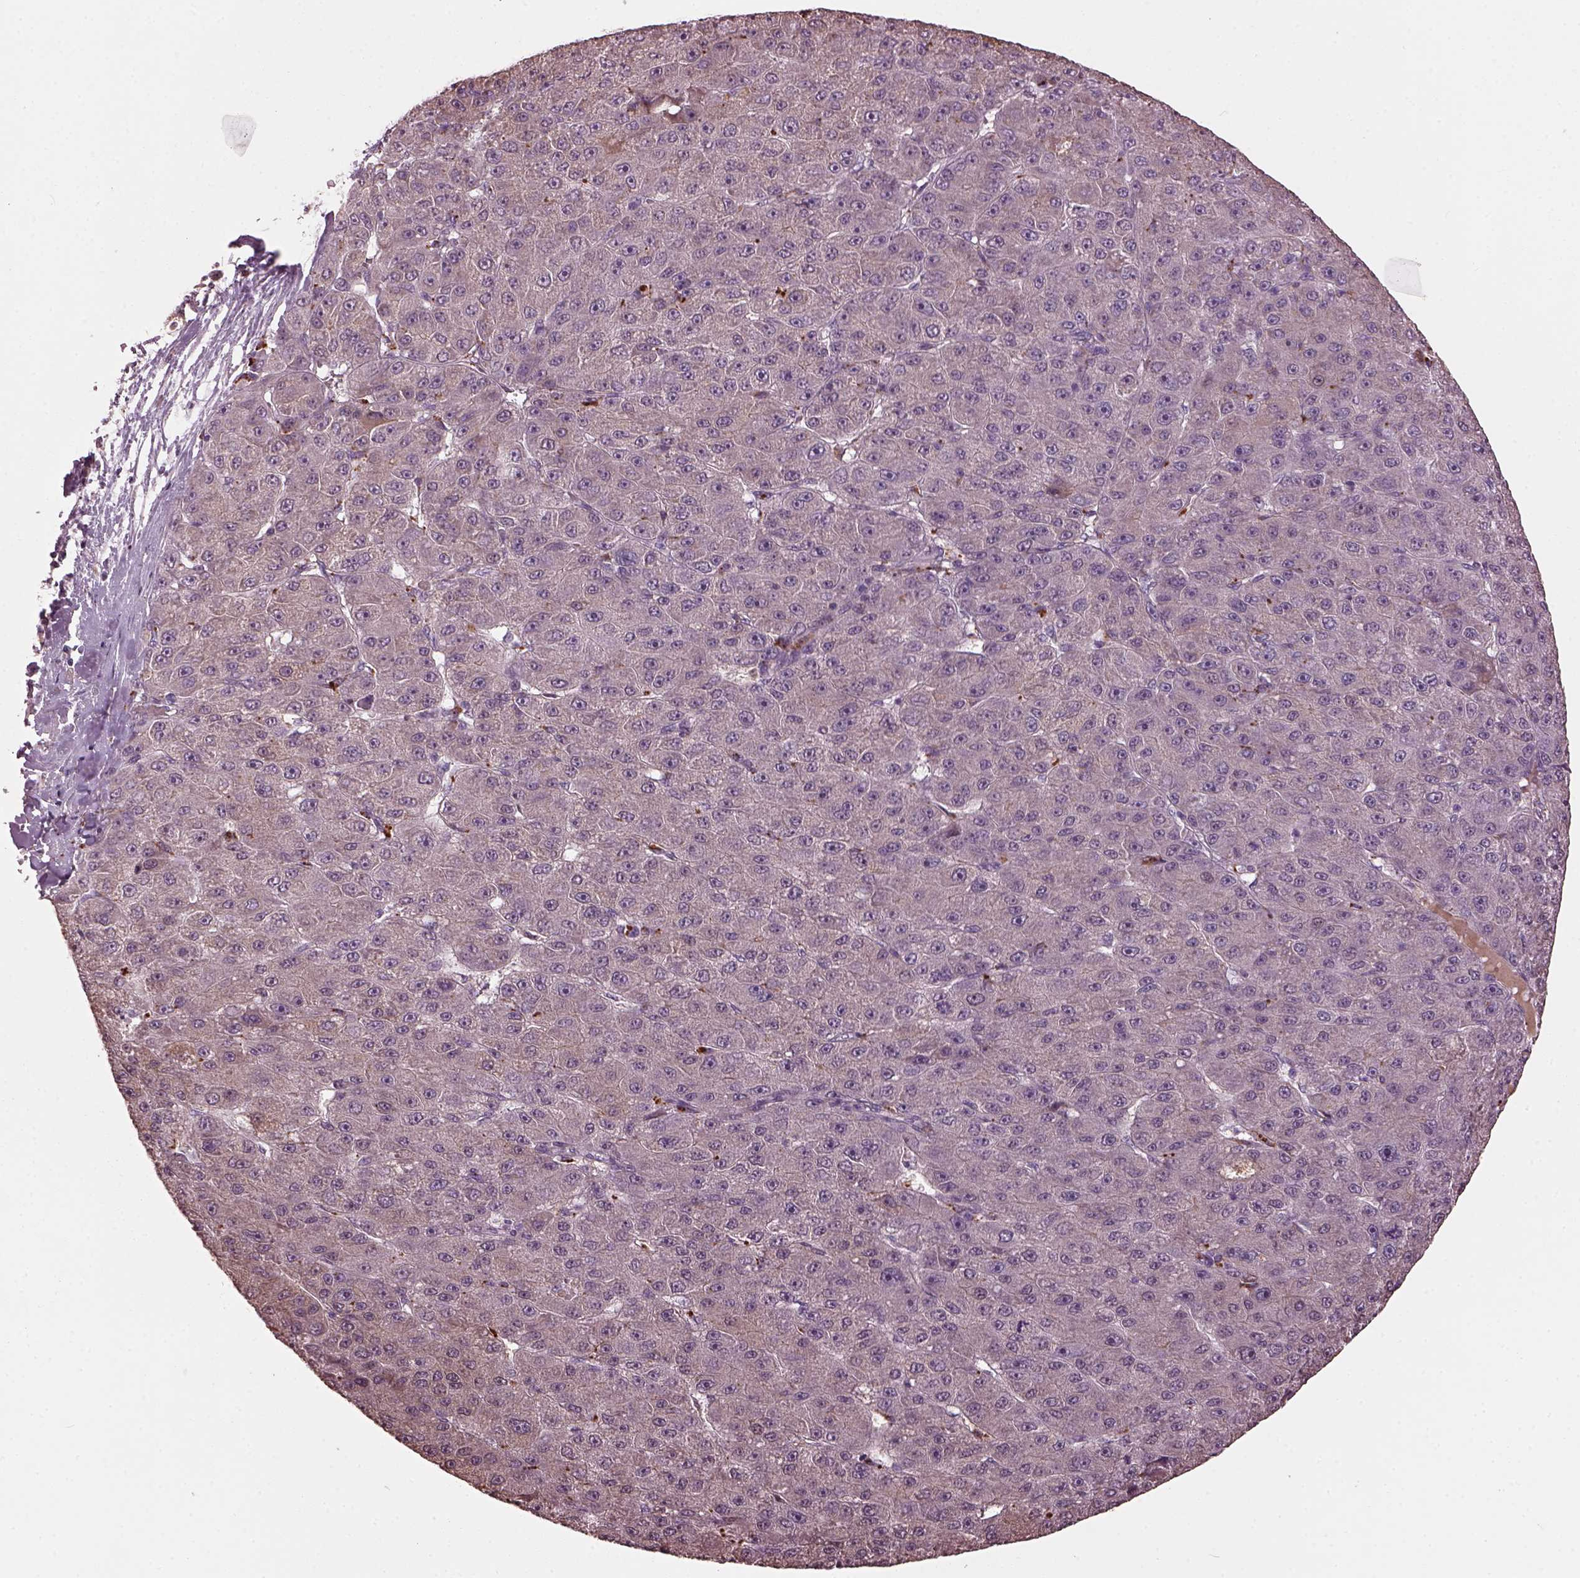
{"staining": {"intensity": "negative", "quantity": "none", "location": "none"}, "tissue": "liver cancer", "cell_type": "Tumor cells", "image_type": "cancer", "snomed": [{"axis": "morphology", "description": "Carcinoma, Hepatocellular, NOS"}, {"axis": "topography", "description": "Liver"}], "caption": "Micrograph shows no protein expression in tumor cells of hepatocellular carcinoma (liver) tissue.", "gene": "RUFY3", "patient": {"sex": "male", "age": 67}}